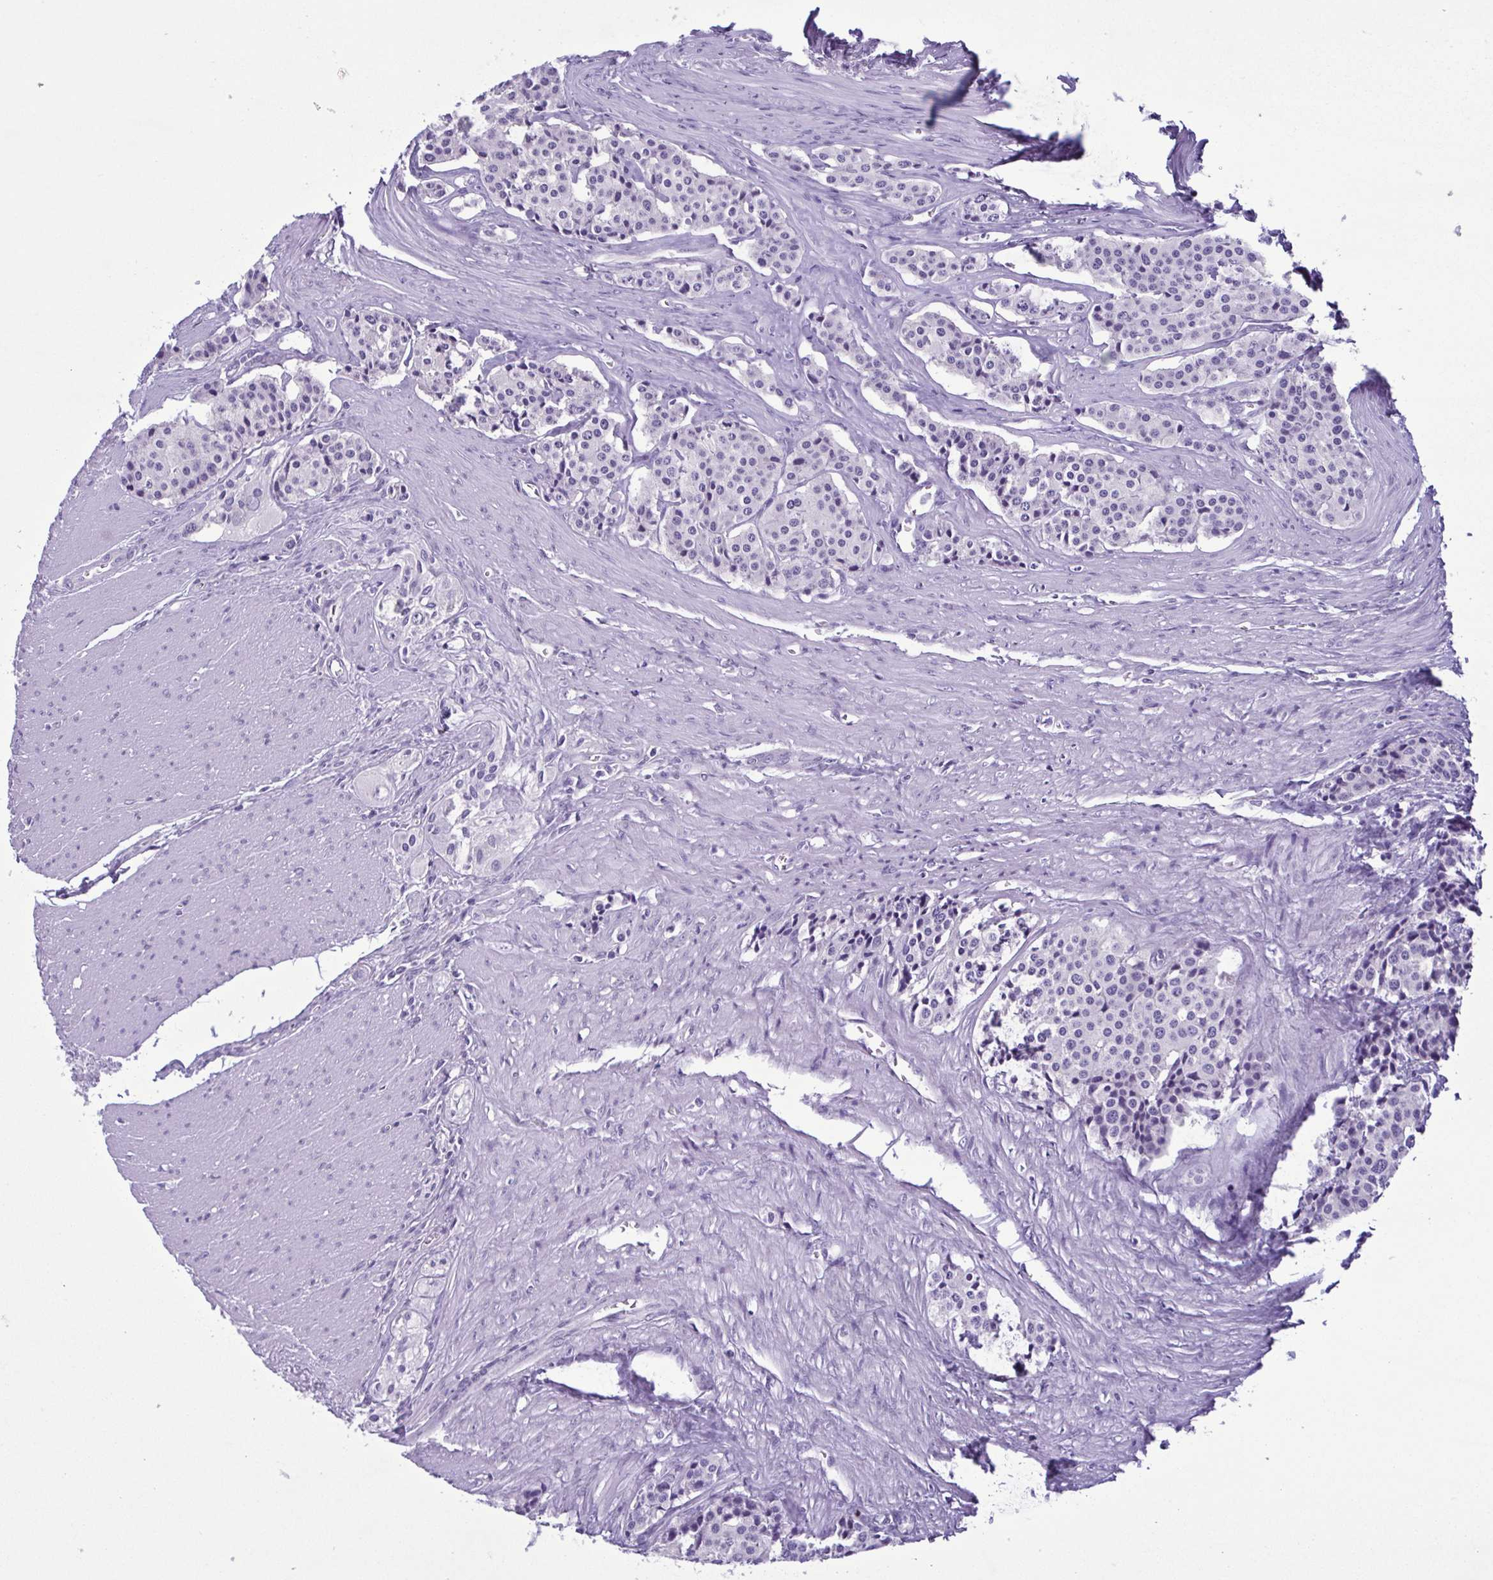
{"staining": {"intensity": "negative", "quantity": "none", "location": "none"}, "tissue": "carcinoid", "cell_type": "Tumor cells", "image_type": "cancer", "snomed": [{"axis": "morphology", "description": "Carcinoid, malignant, NOS"}, {"axis": "topography", "description": "Small intestine"}], "caption": "An immunohistochemistry (IHC) photomicrograph of malignant carcinoid is shown. There is no staining in tumor cells of malignant carcinoid.", "gene": "INAFM1", "patient": {"sex": "male", "age": 73}}